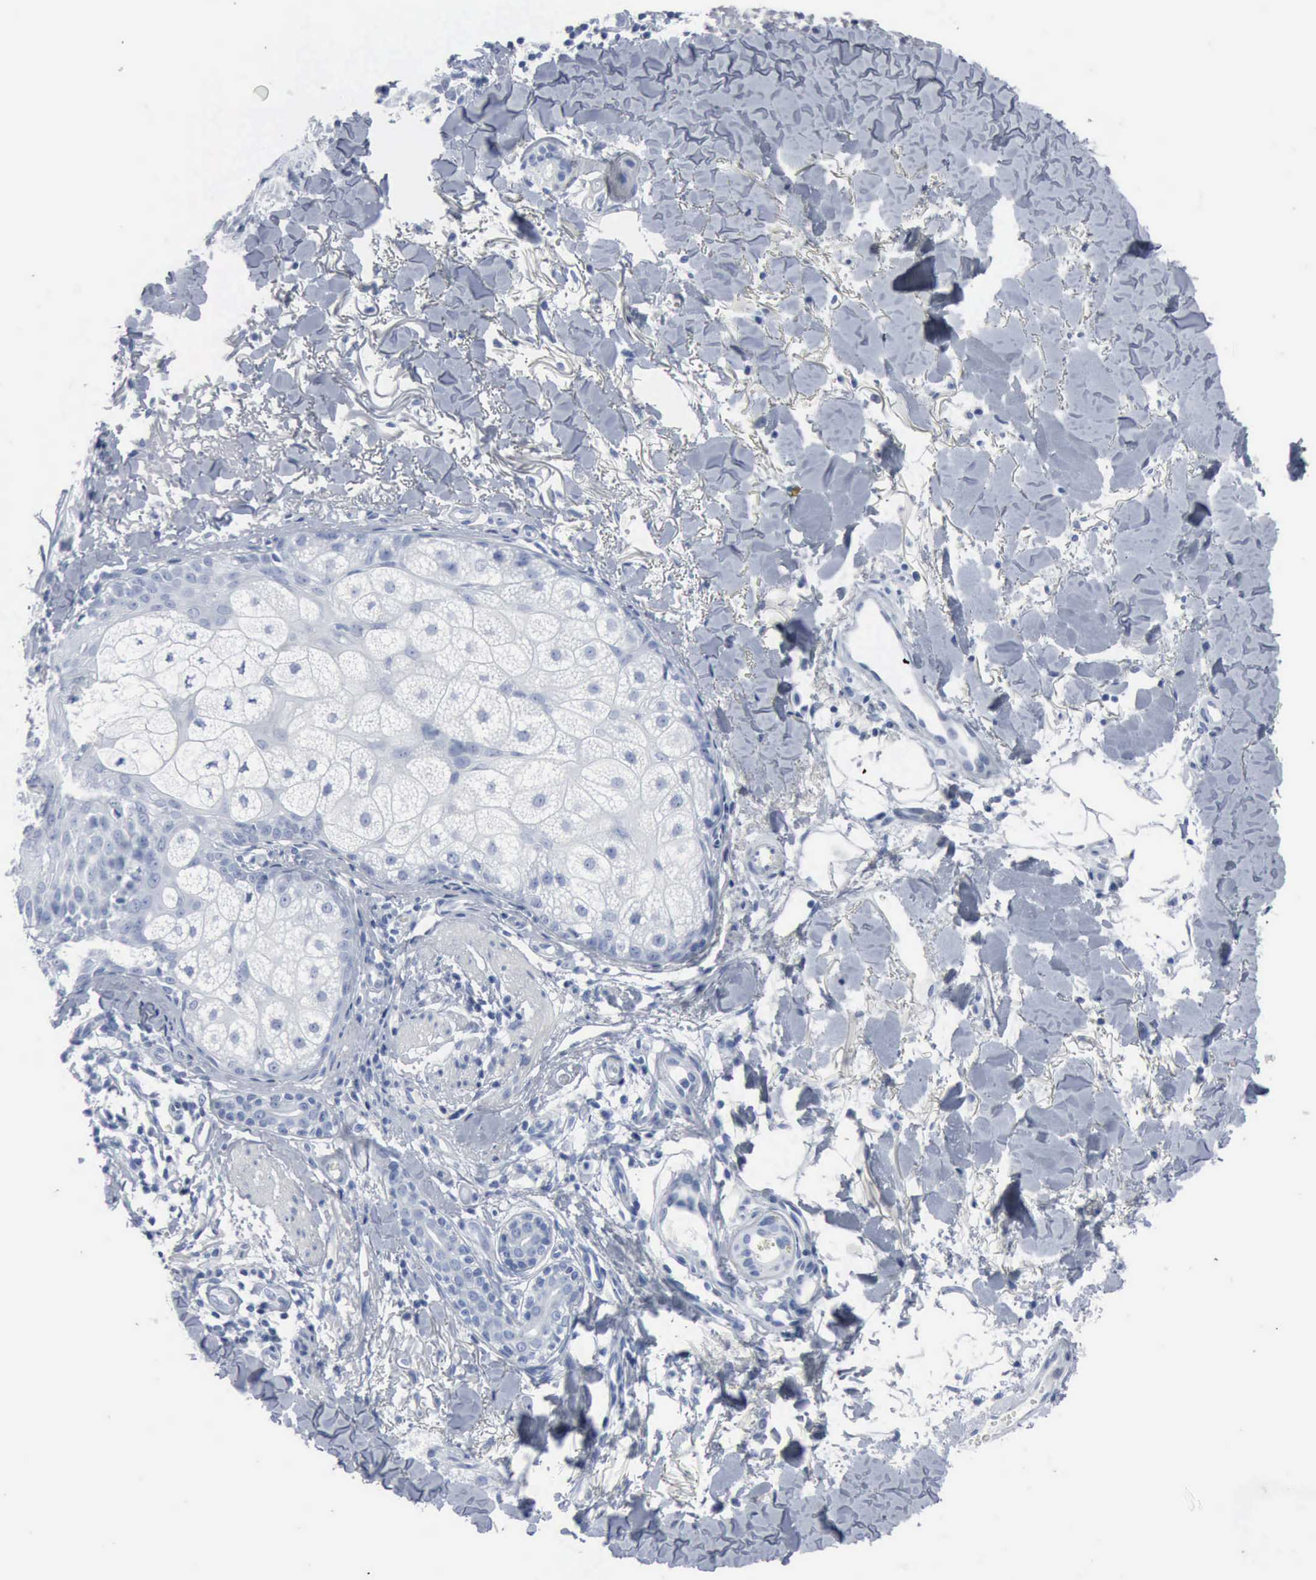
{"staining": {"intensity": "negative", "quantity": "none", "location": "none"}, "tissue": "skin cancer", "cell_type": "Tumor cells", "image_type": "cancer", "snomed": [{"axis": "morphology", "description": "Basal cell carcinoma"}, {"axis": "topography", "description": "Skin"}], "caption": "Human skin basal cell carcinoma stained for a protein using IHC exhibits no expression in tumor cells.", "gene": "DMD", "patient": {"sex": "female", "age": 81}}